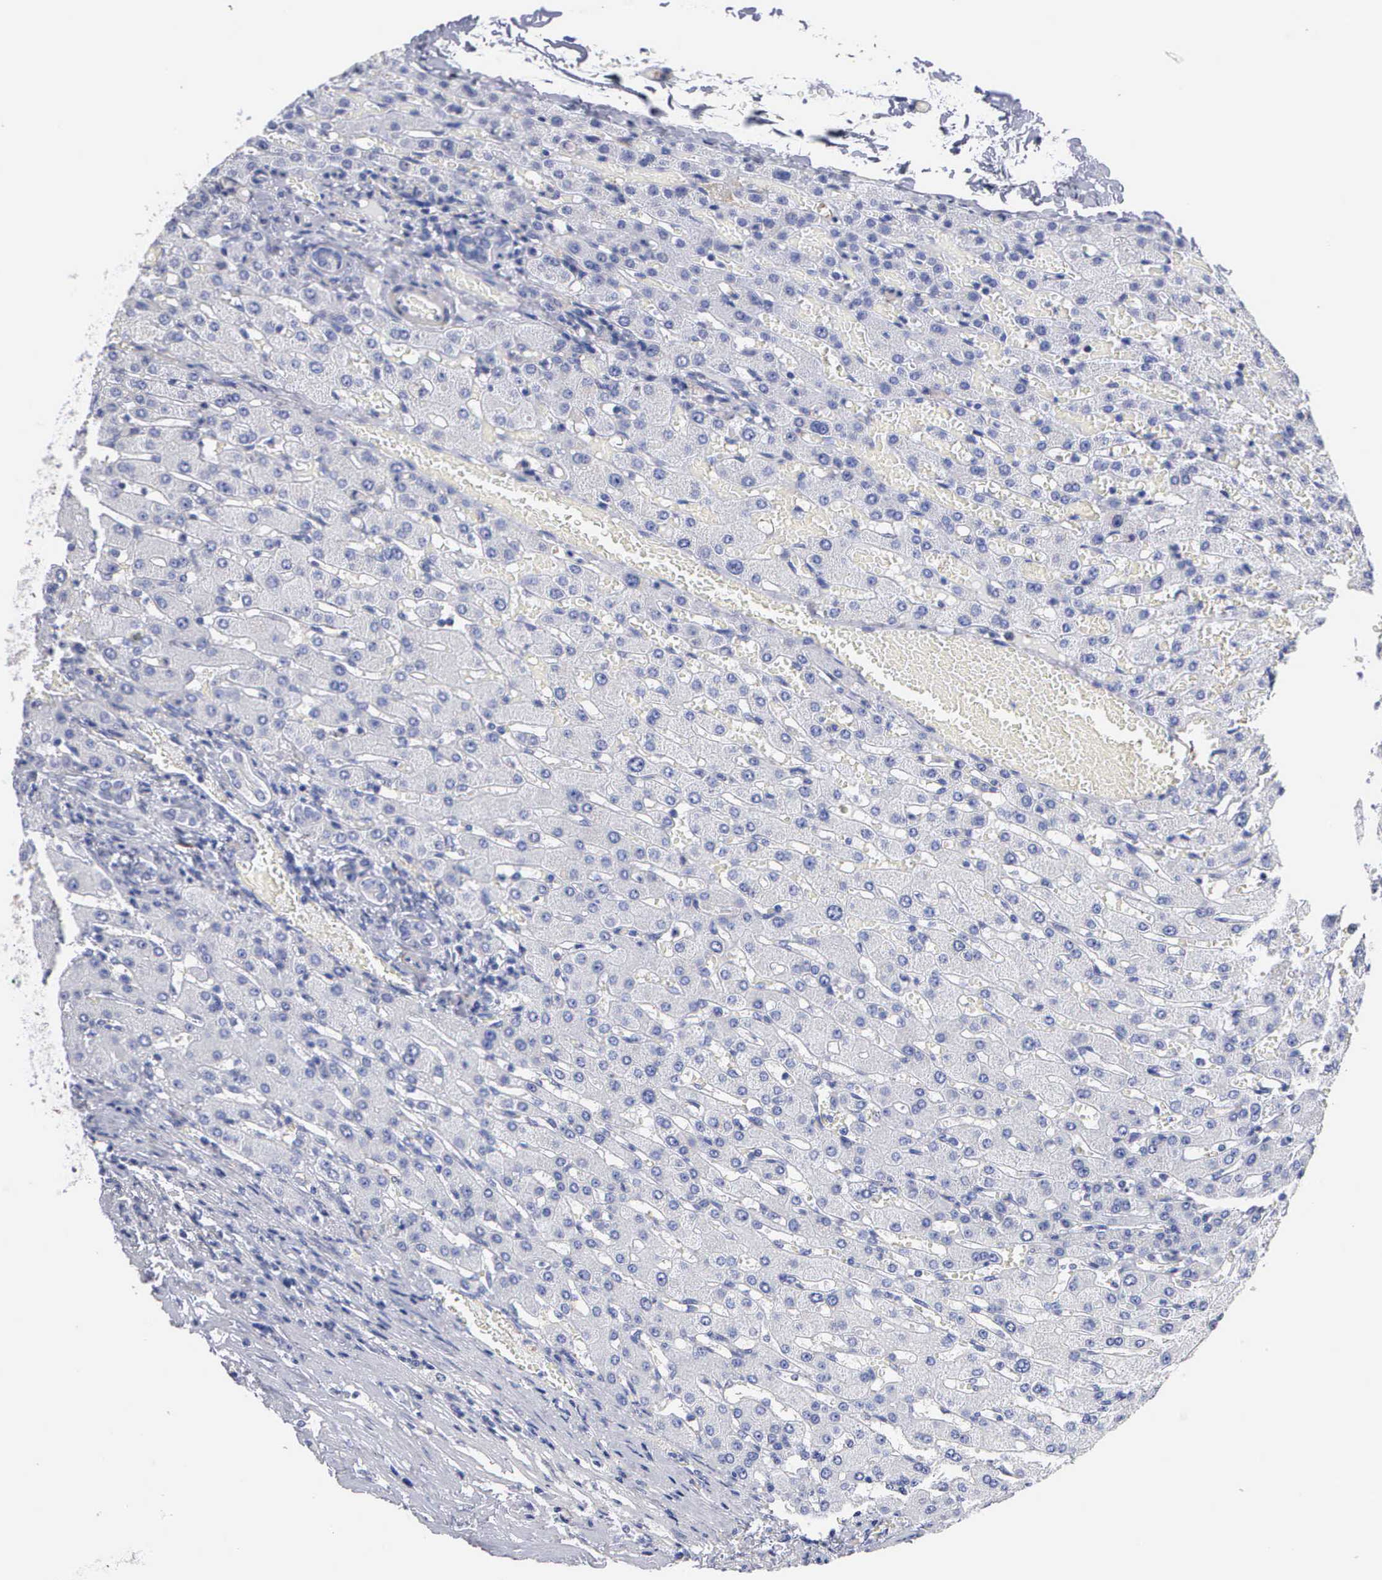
{"staining": {"intensity": "negative", "quantity": "none", "location": "none"}, "tissue": "liver", "cell_type": "Cholangiocytes", "image_type": "normal", "snomed": [{"axis": "morphology", "description": "Normal tissue, NOS"}, {"axis": "topography", "description": "Liver"}], "caption": "This is a histopathology image of immunohistochemistry (IHC) staining of unremarkable liver, which shows no staining in cholangiocytes.", "gene": "ELFN2", "patient": {"sex": "female", "age": 30}}